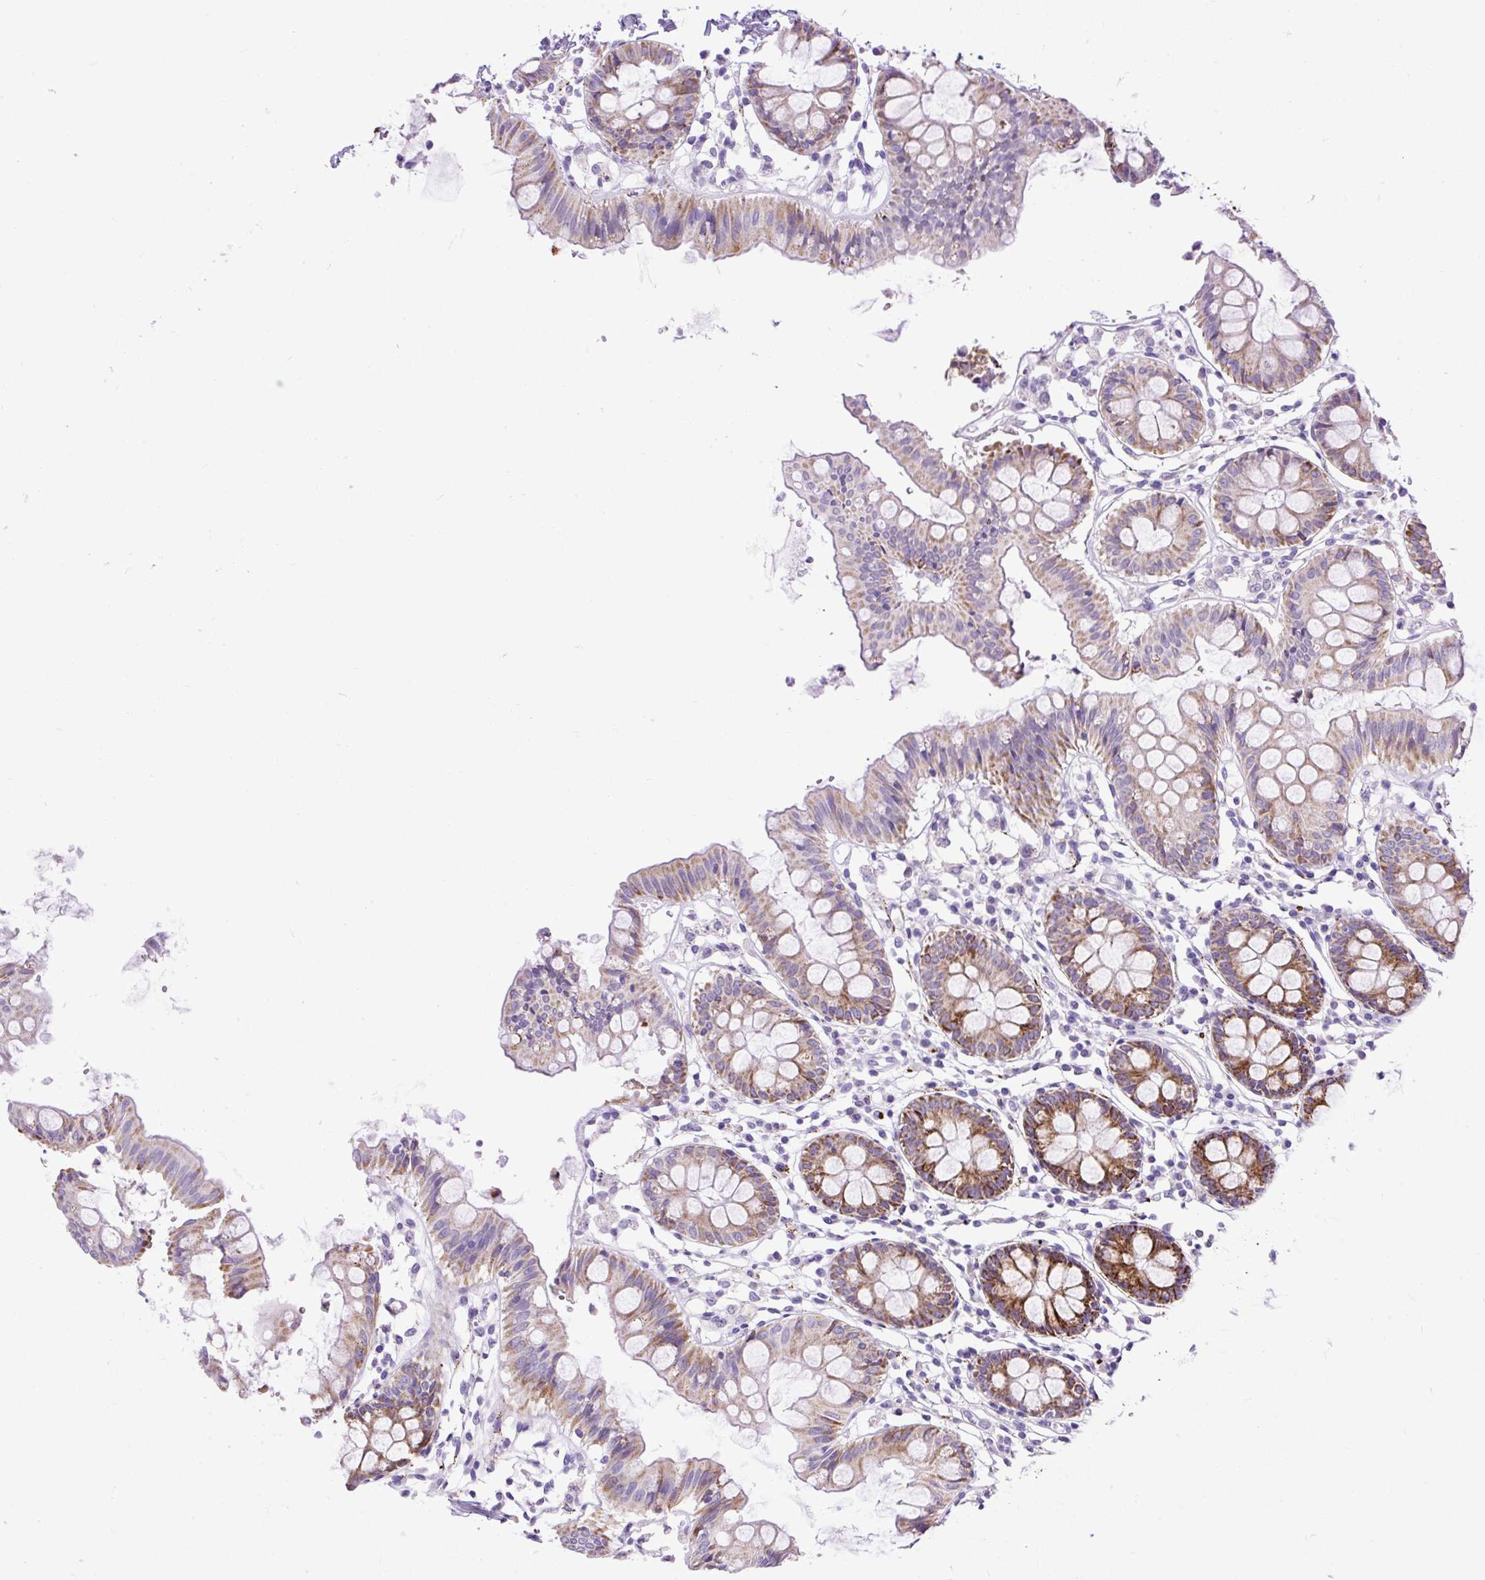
{"staining": {"intensity": "negative", "quantity": "none", "location": "none"}, "tissue": "colon", "cell_type": "Endothelial cells", "image_type": "normal", "snomed": [{"axis": "morphology", "description": "Normal tissue, NOS"}, {"axis": "topography", "description": "Colon"}], "caption": "A micrograph of human colon is negative for staining in endothelial cells. (Brightfield microscopy of DAB (3,3'-diaminobenzidine) immunohistochemistry at high magnification).", "gene": "ZNF256", "patient": {"sex": "female", "age": 84}}